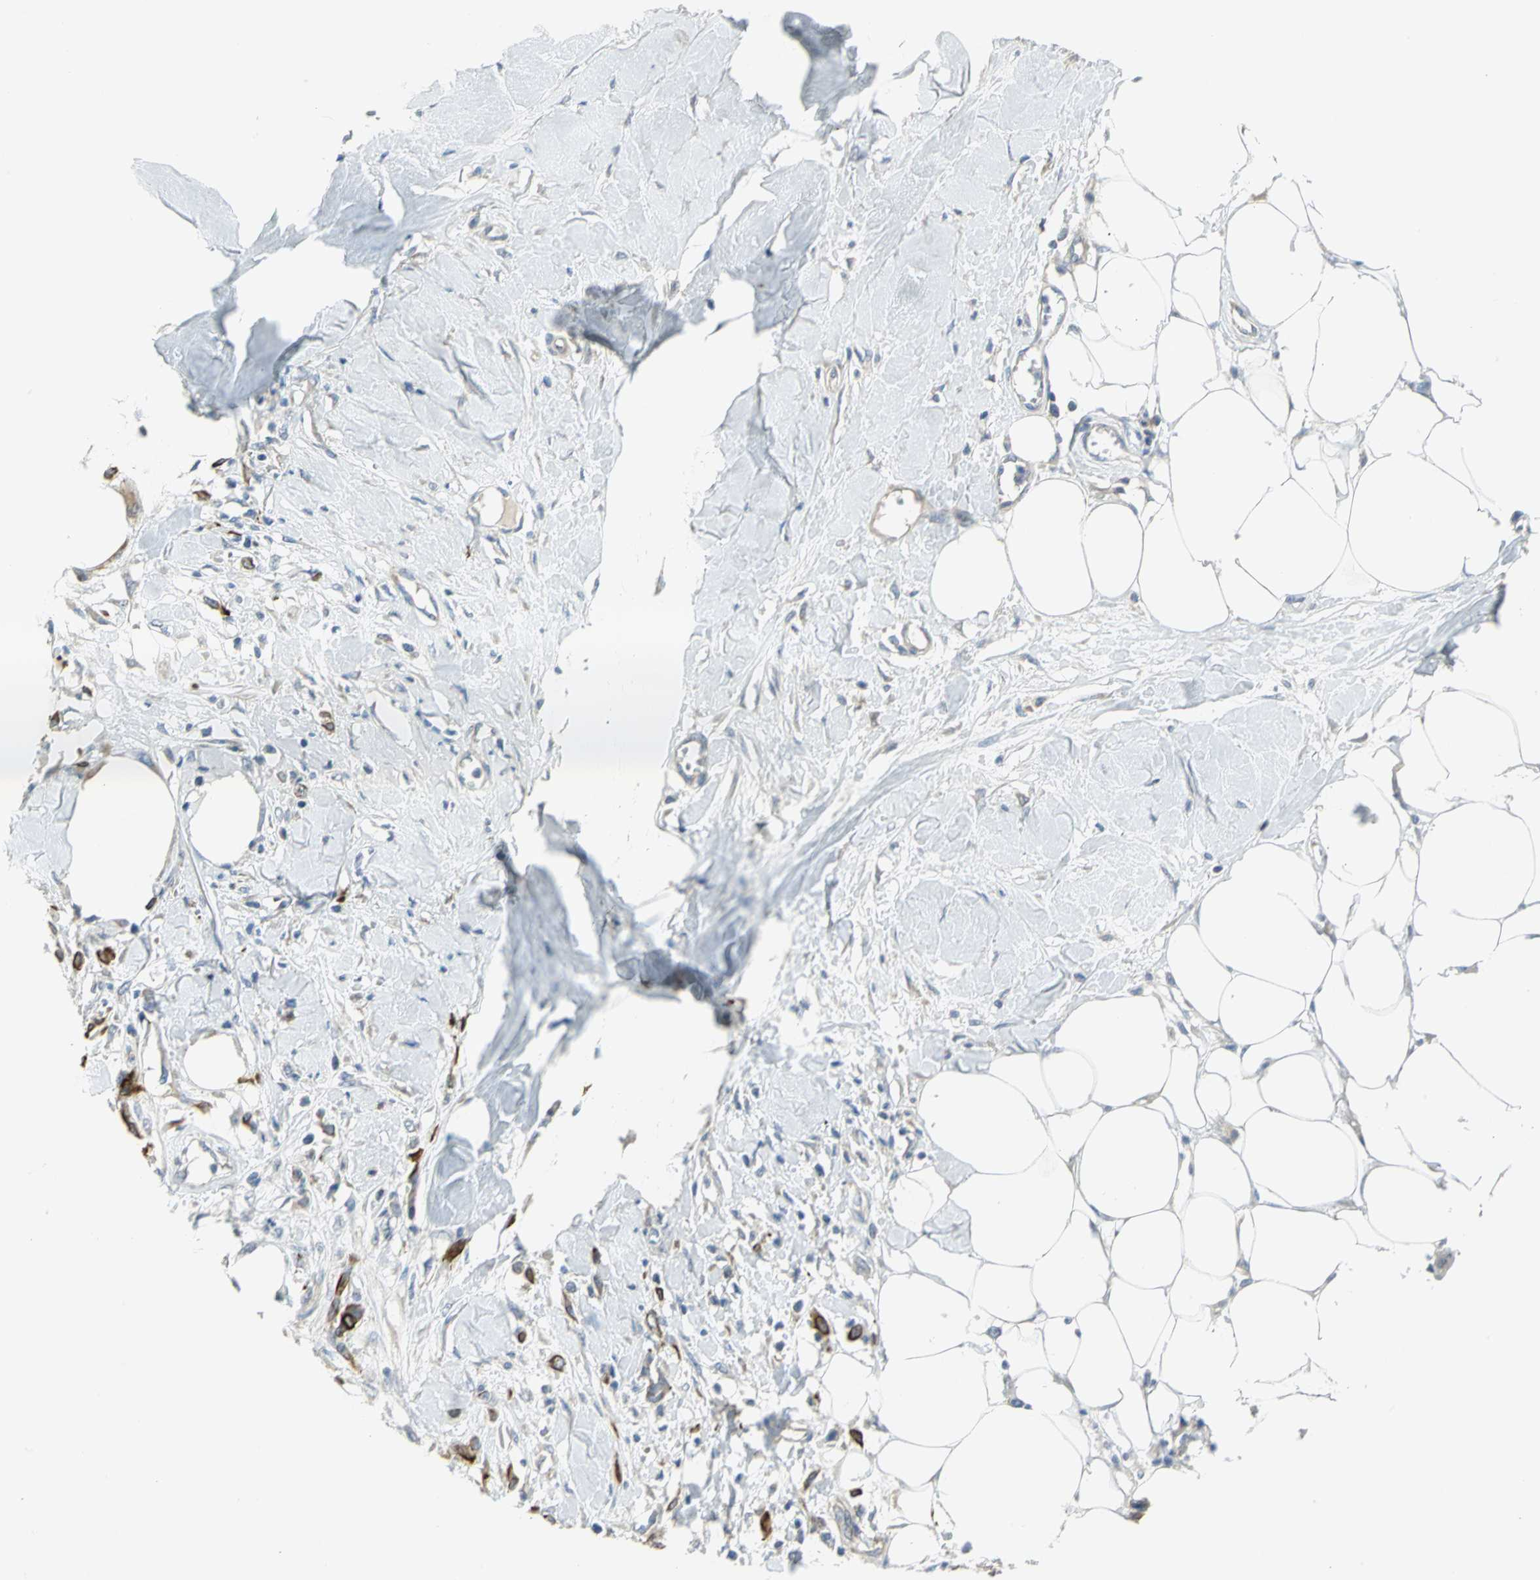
{"staining": {"intensity": "strong", "quantity": ">75%", "location": "cytoplasmic/membranous"}, "tissue": "skin cancer", "cell_type": "Tumor cells", "image_type": "cancer", "snomed": [{"axis": "morphology", "description": "Normal tissue, NOS"}, {"axis": "morphology", "description": "Squamous cell carcinoma, NOS"}, {"axis": "topography", "description": "Skin"}], "caption": "The micrograph exhibits a brown stain indicating the presence of a protein in the cytoplasmic/membranous of tumor cells in squamous cell carcinoma (skin).", "gene": "HTR1F", "patient": {"sex": "female", "age": 59}}